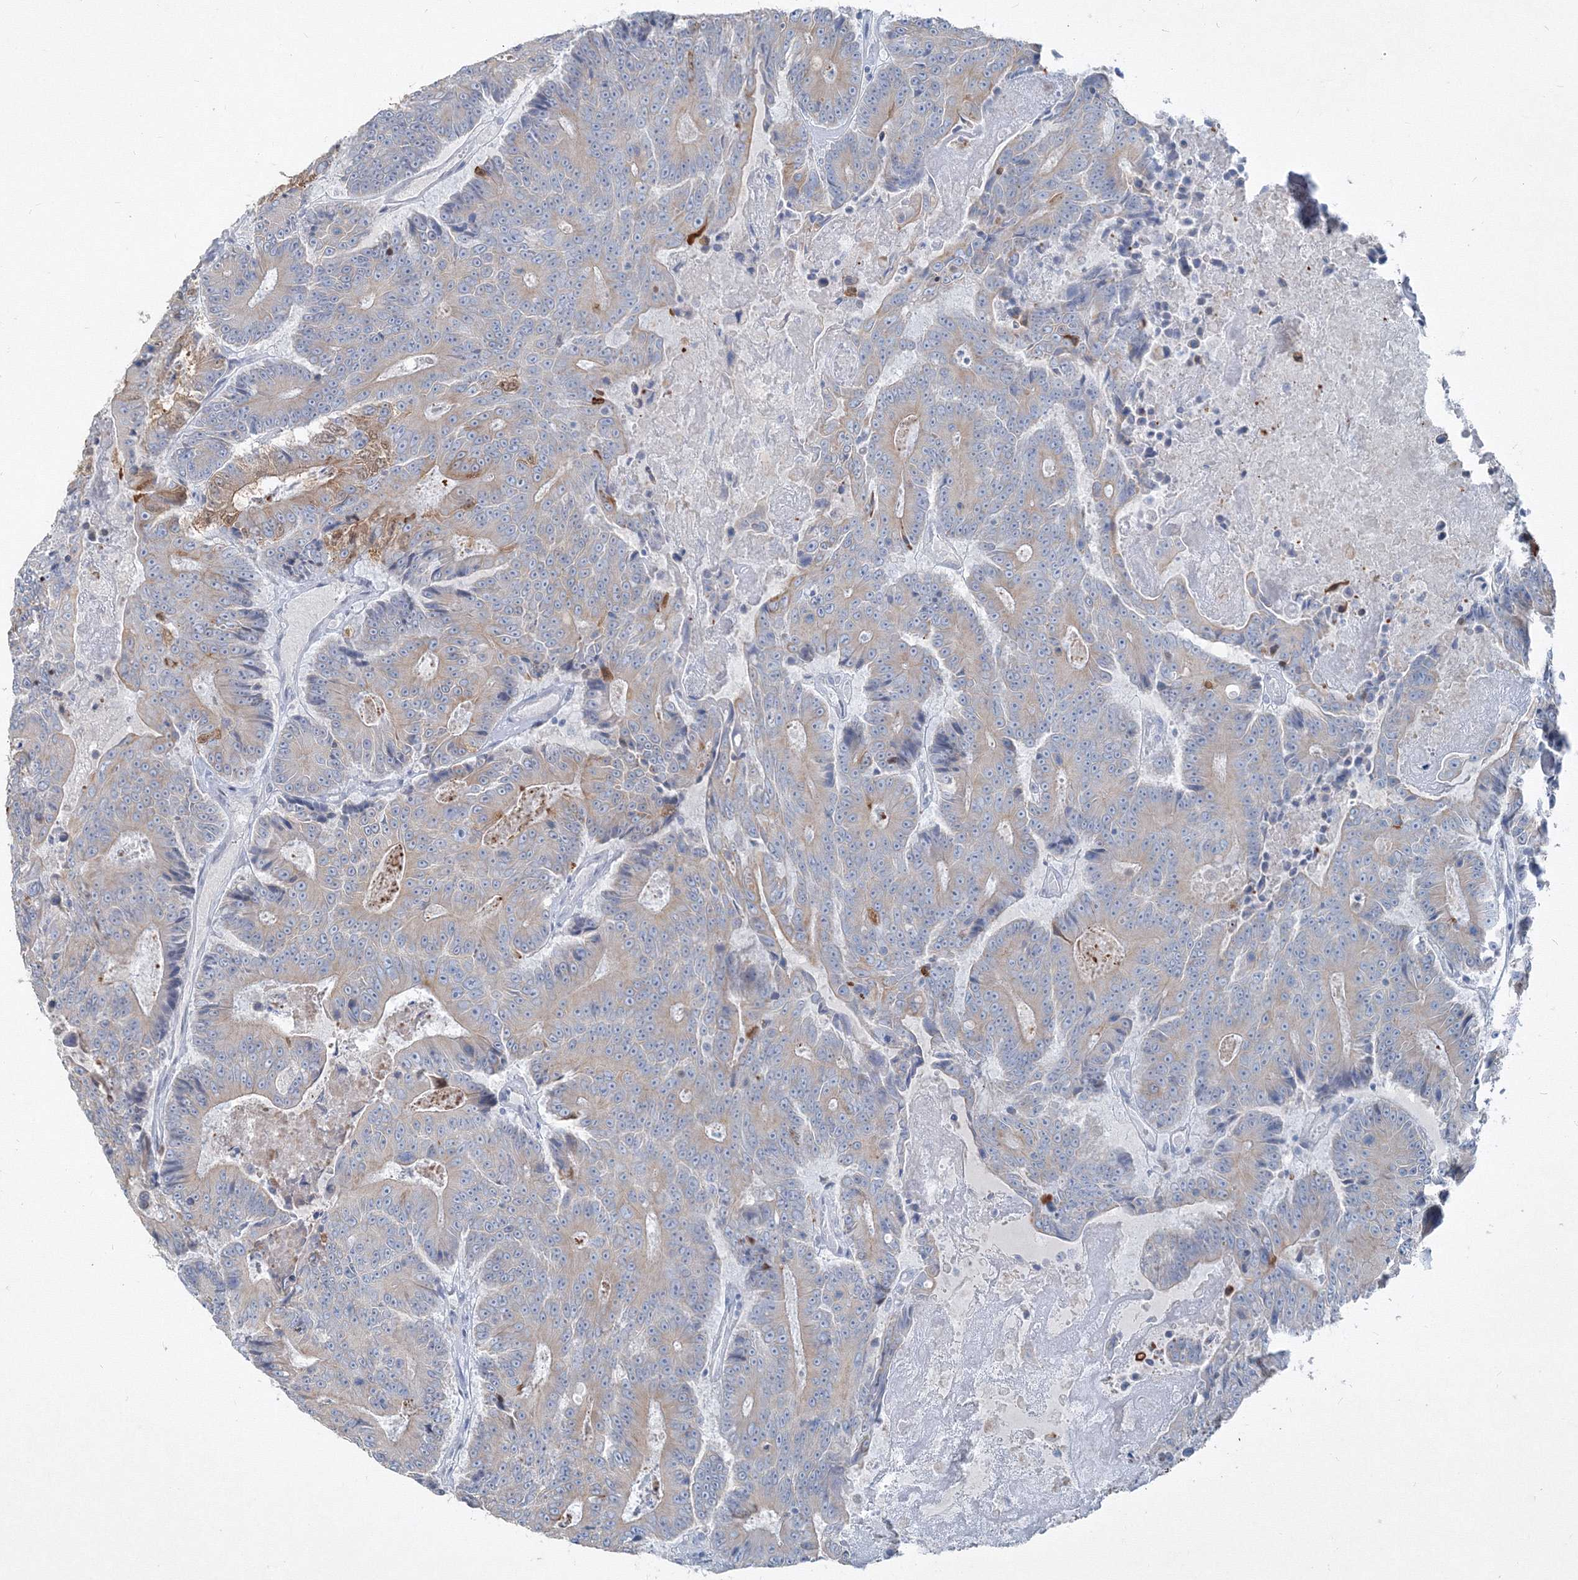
{"staining": {"intensity": "weak", "quantity": "<25%", "location": "cytoplasmic/membranous"}, "tissue": "colorectal cancer", "cell_type": "Tumor cells", "image_type": "cancer", "snomed": [{"axis": "morphology", "description": "Adenocarcinoma, NOS"}, {"axis": "topography", "description": "Colon"}], "caption": "Immunohistochemistry photomicrograph of adenocarcinoma (colorectal) stained for a protein (brown), which exhibits no expression in tumor cells.", "gene": "IFNAR1", "patient": {"sex": "male", "age": 83}}